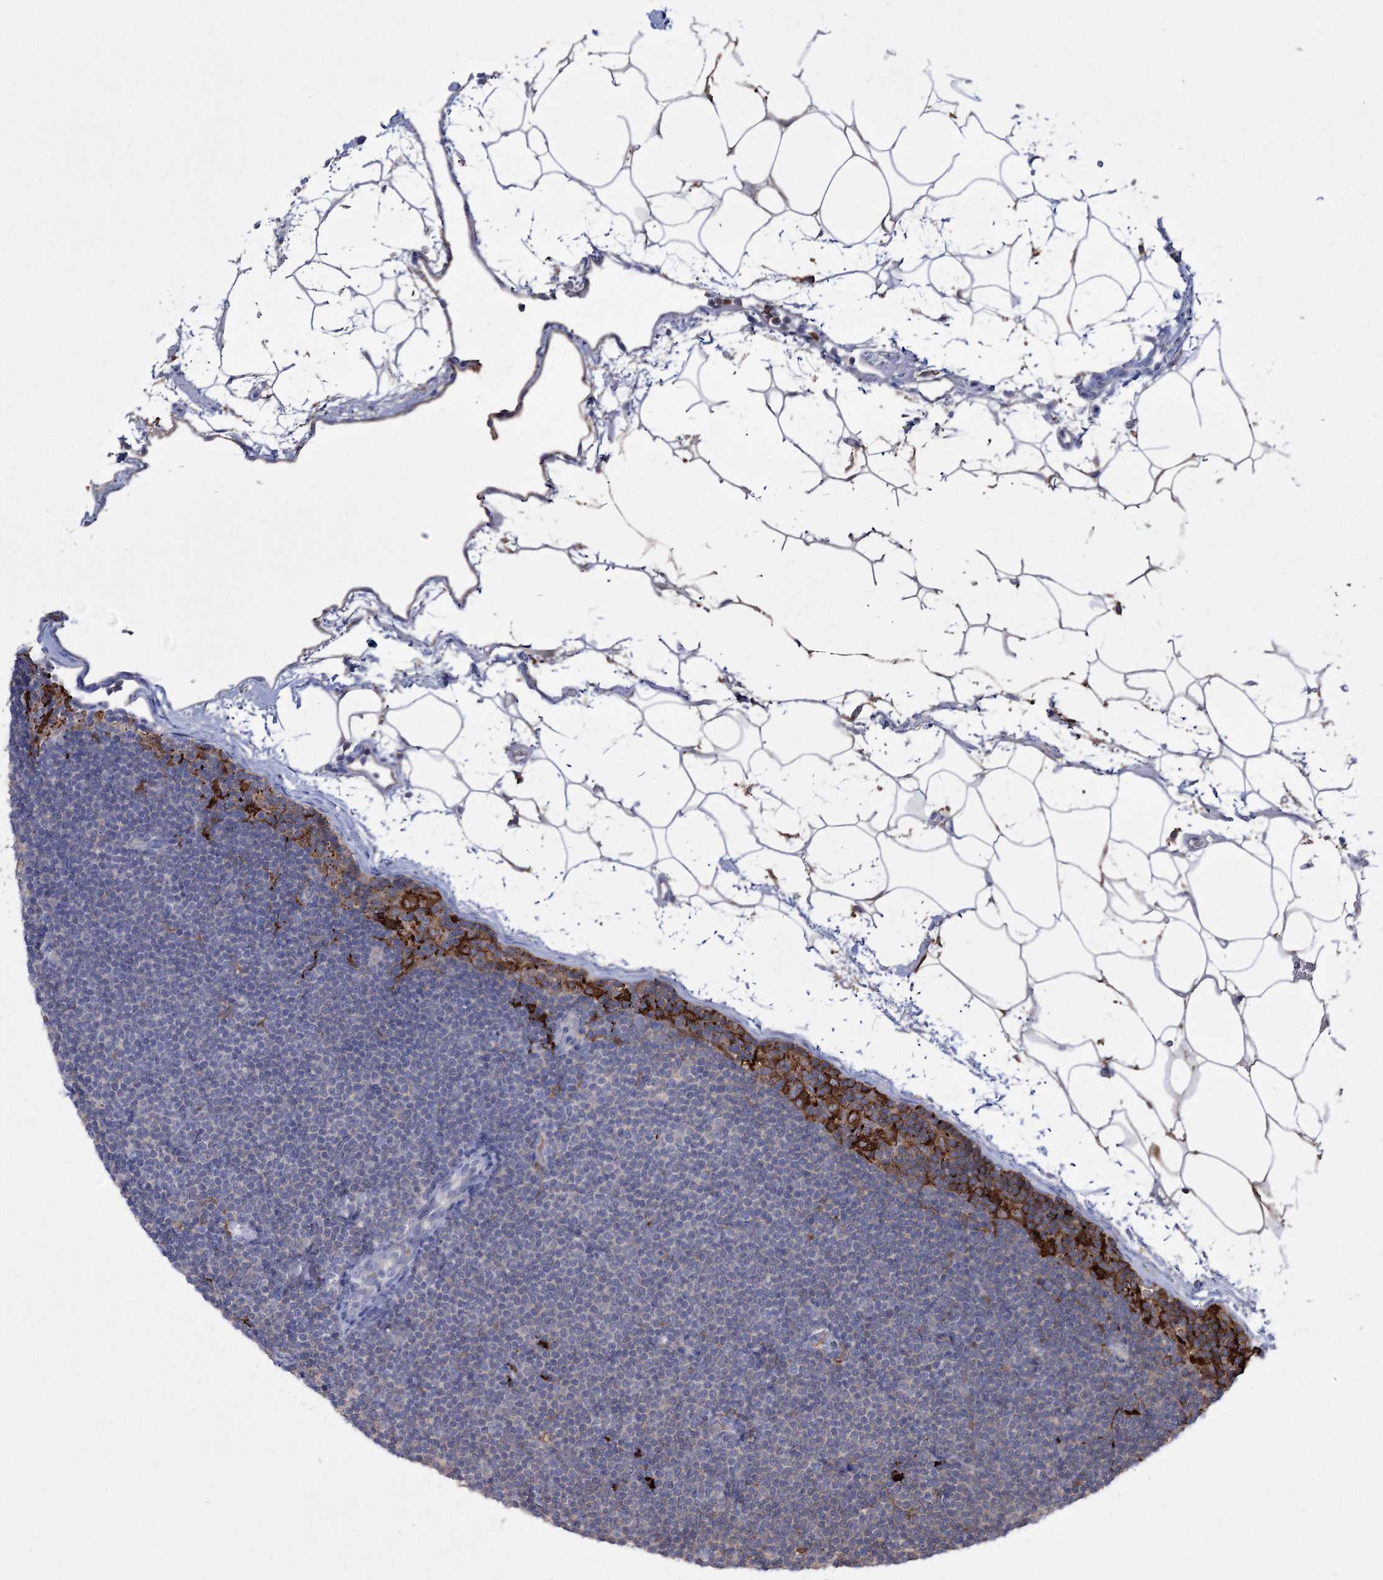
{"staining": {"intensity": "negative", "quantity": "none", "location": "none"}, "tissue": "lymphoma", "cell_type": "Tumor cells", "image_type": "cancer", "snomed": [{"axis": "morphology", "description": "Malignant lymphoma, non-Hodgkin's type, Low grade"}, {"axis": "topography", "description": "Lymph node"}], "caption": "Lymphoma stained for a protein using immunohistochemistry (IHC) displays no positivity tumor cells.", "gene": "ZNF622", "patient": {"sex": "female", "age": 53}}